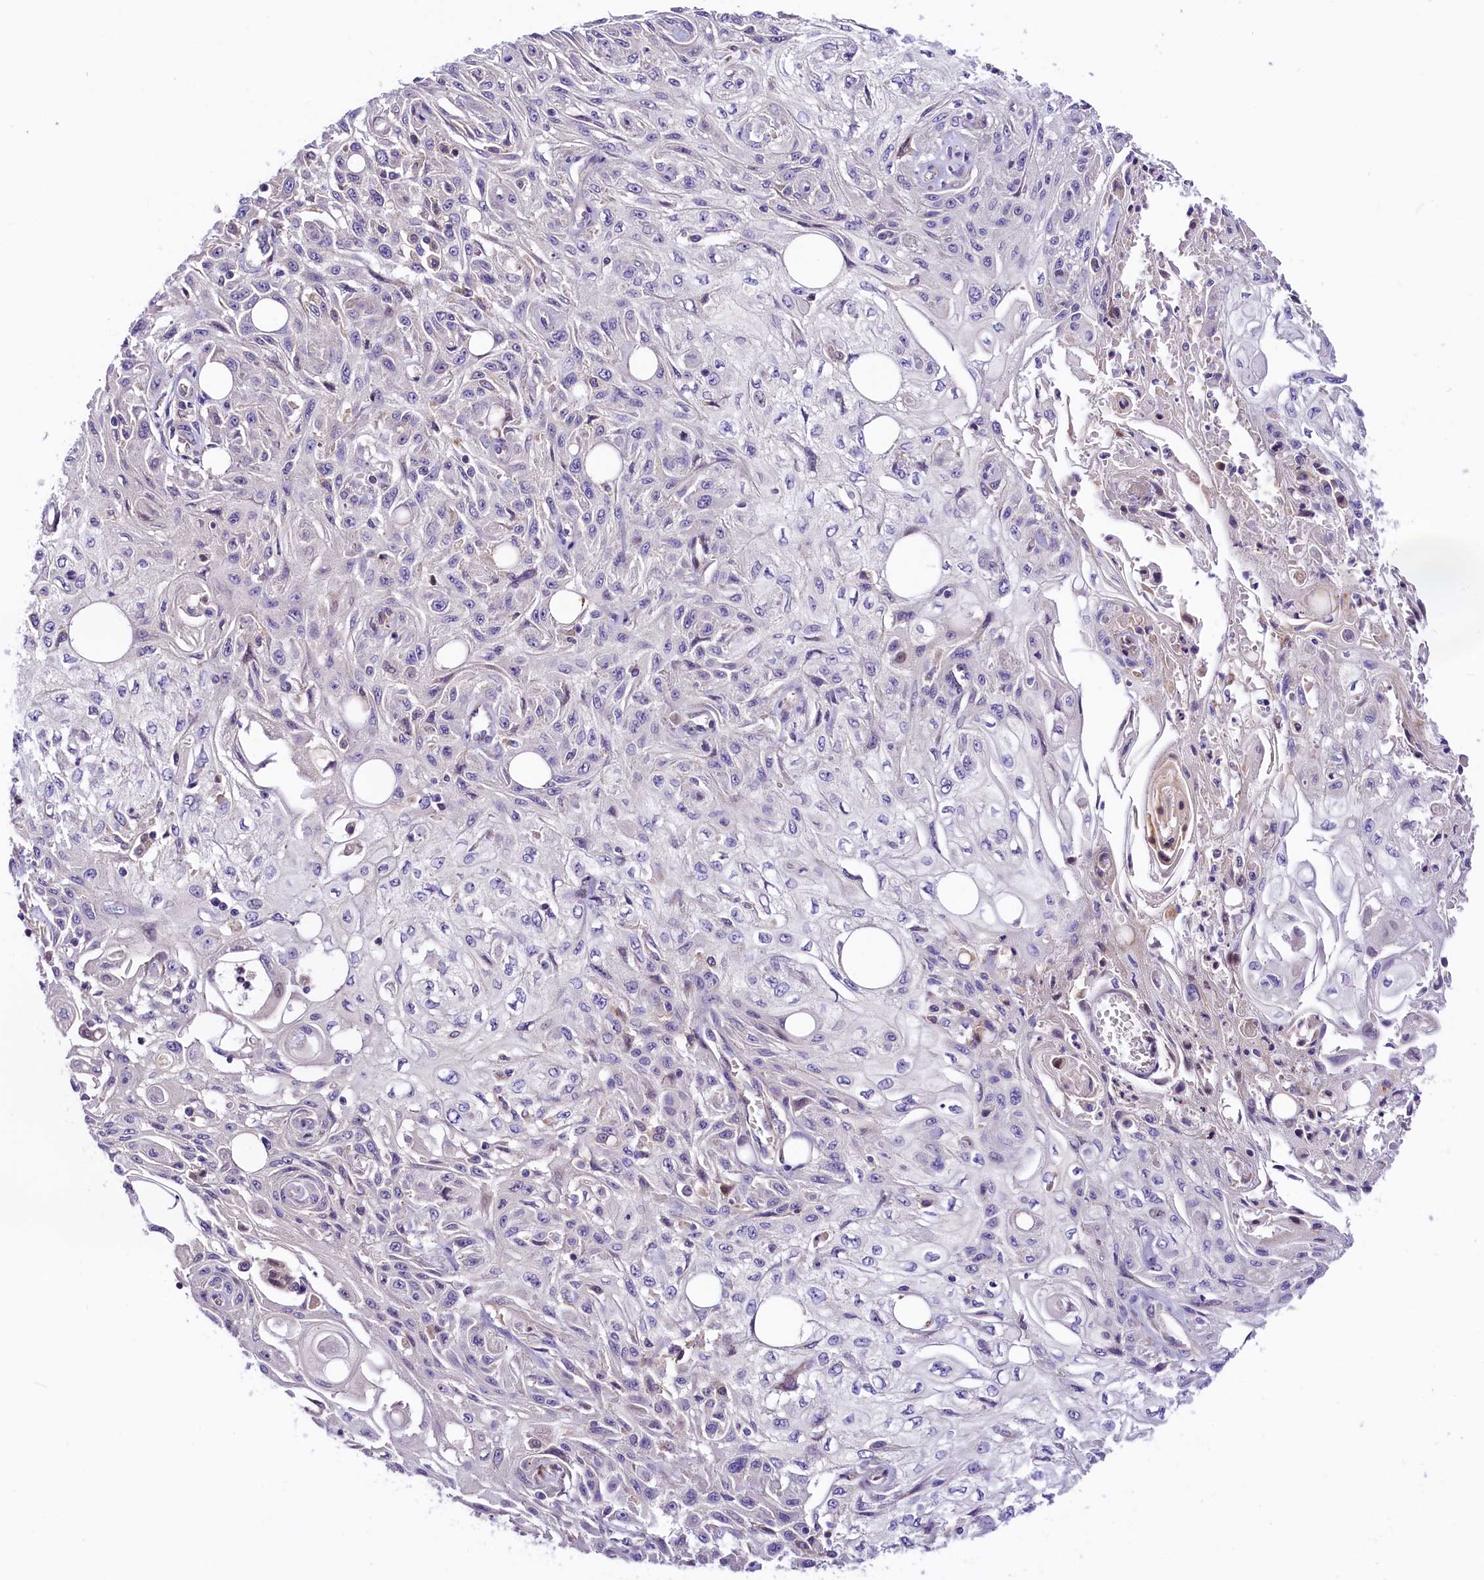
{"staining": {"intensity": "negative", "quantity": "none", "location": "none"}, "tissue": "skin cancer", "cell_type": "Tumor cells", "image_type": "cancer", "snomed": [{"axis": "morphology", "description": "Squamous cell carcinoma, NOS"}, {"axis": "morphology", "description": "Squamous cell carcinoma, metastatic, NOS"}, {"axis": "topography", "description": "Skin"}, {"axis": "topography", "description": "Lymph node"}], "caption": "The image displays no staining of tumor cells in skin squamous cell carcinoma.", "gene": "ARMC6", "patient": {"sex": "male", "age": 75}}